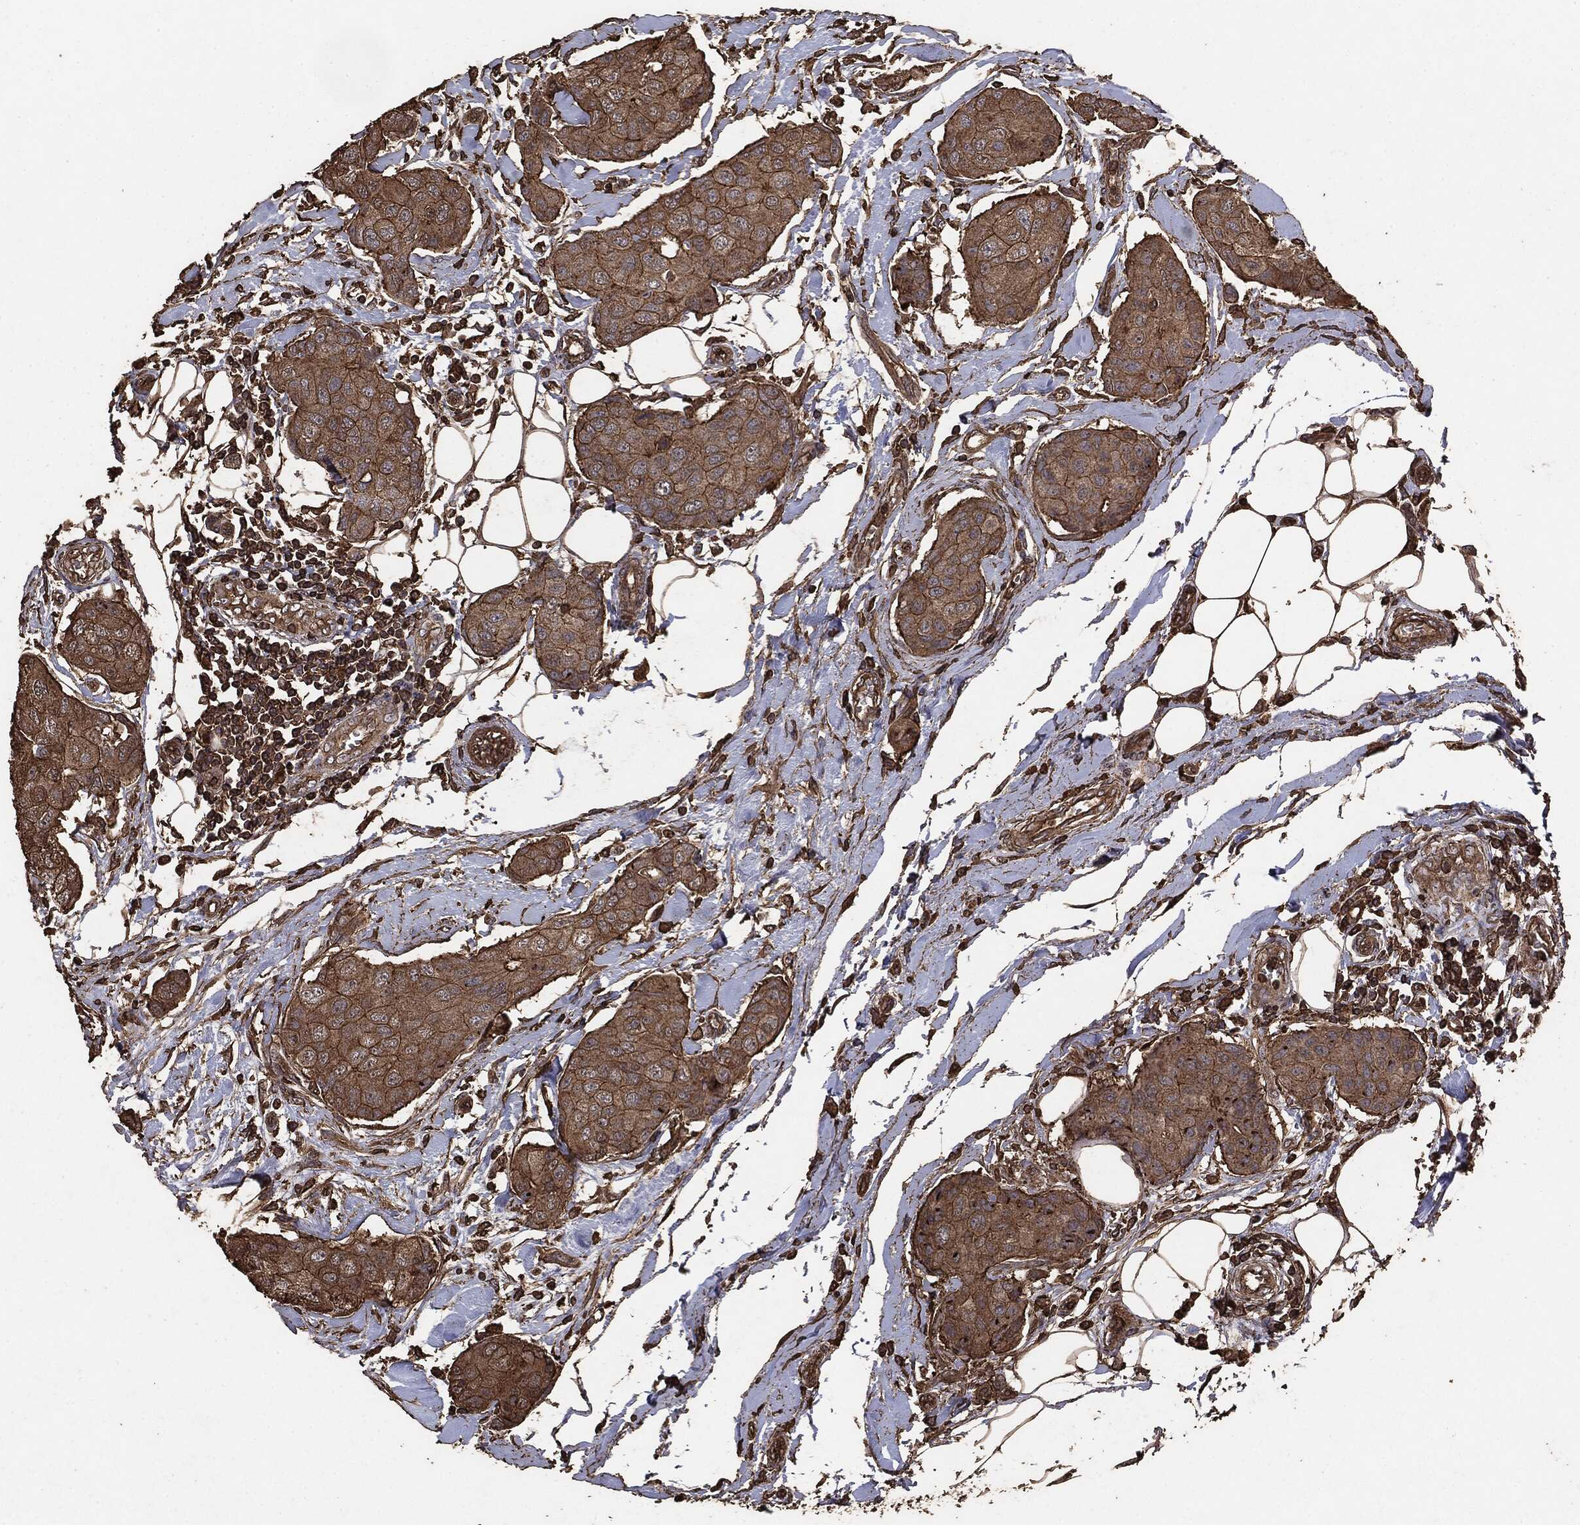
{"staining": {"intensity": "moderate", "quantity": ">75%", "location": "cytoplasmic/membranous"}, "tissue": "breast cancer", "cell_type": "Tumor cells", "image_type": "cancer", "snomed": [{"axis": "morphology", "description": "Duct carcinoma"}, {"axis": "topography", "description": "Breast"}, {"axis": "topography", "description": "Lymph node"}], "caption": "Immunohistochemical staining of intraductal carcinoma (breast) displays medium levels of moderate cytoplasmic/membranous expression in approximately >75% of tumor cells. The protein is stained brown, and the nuclei are stained in blue (DAB IHC with brightfield microscopy, high magnification).", "gene": "MTOR", "patient": {"sex": "female", "age": 80}}